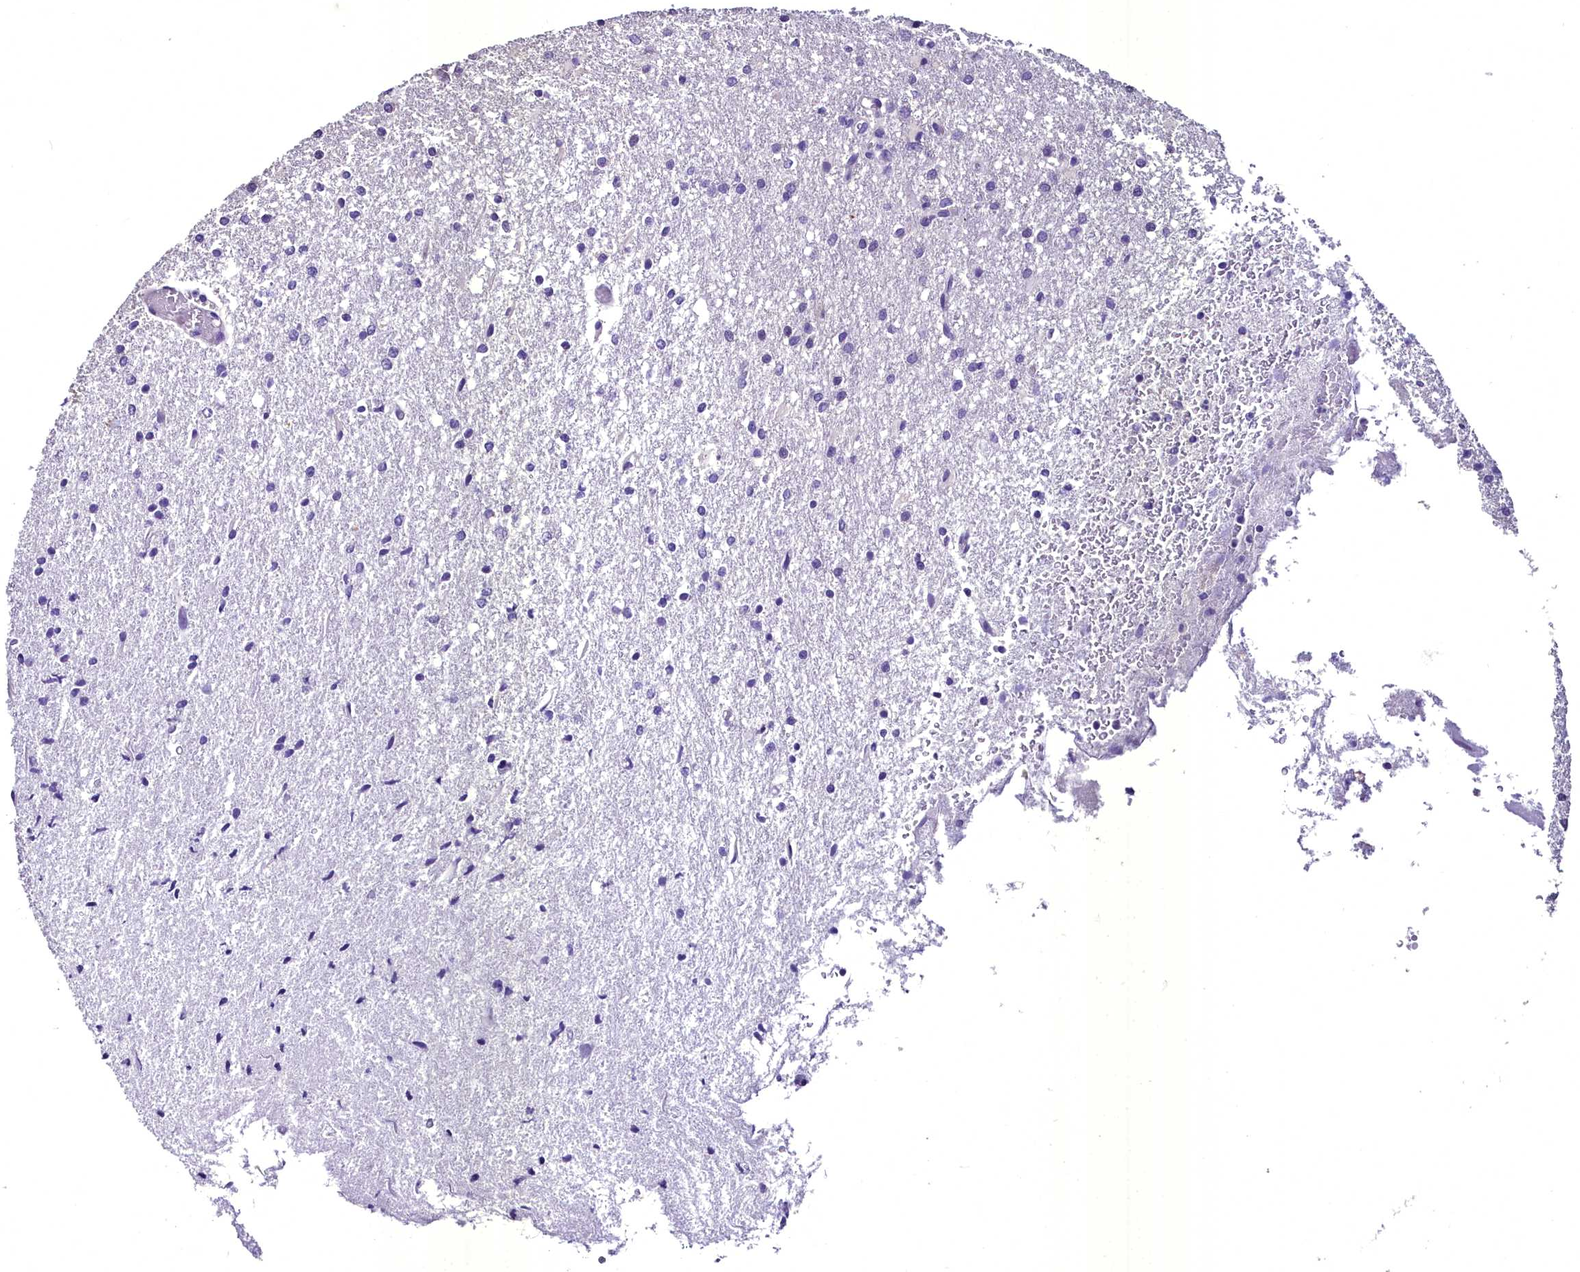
{"staining": {"intensity": "negative", "quantity": "none", "location": "none"}, "tissue": "glioma", "cell_type": "Tumor cells", "image_type": "cancer", "snomed": [{"axis": "morphology", "description": "Glioma, malignant, High grade"}, {"axis": "topography", "description": "Brain"}], "caption": "This is a photomicrograph of IHC staining of glioma, which shows no positivity in tumor cells.", "gene": "MS4A18", "patient": {"sex": "female", "age": 50}}